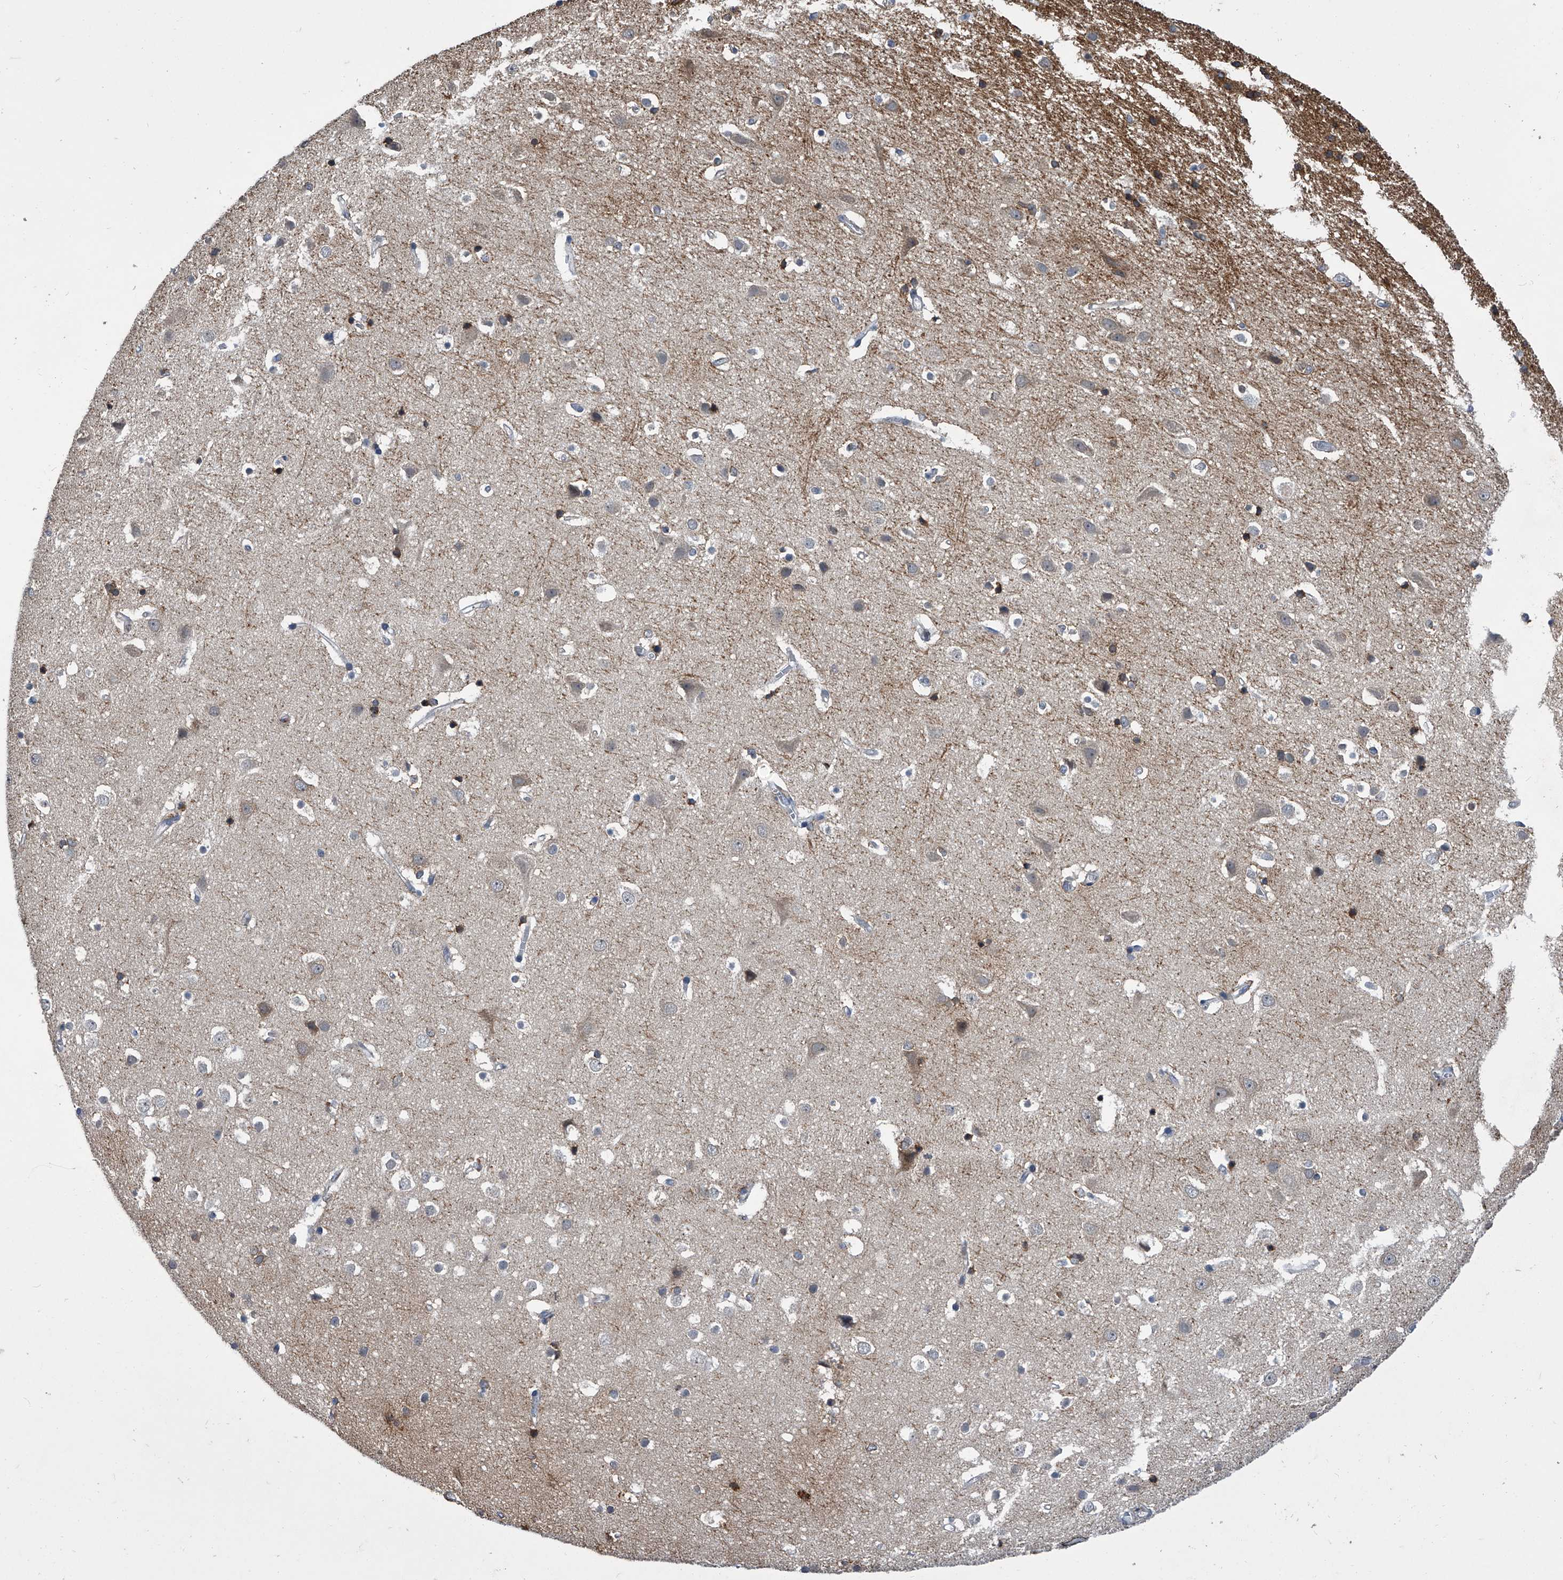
{"staining": {"intensity": "negative", "quantity": "none", "location": "none"}, "tissue": "cerebral cortex", "cell_type": "Endothelial cells", "image_type": "normal", "snomed": [{"axis": "morphology", "description": "Normal tissue, NOS"}, {"axis": "topography", "description": "Cerebral cortex"}], "caption": "Immunohistochemical staining of benign human cerebral cortex displays no significant expression in endothelial cells.", "gene": "MAP4K3", "patient": {"sex": "male", "age": 54}}